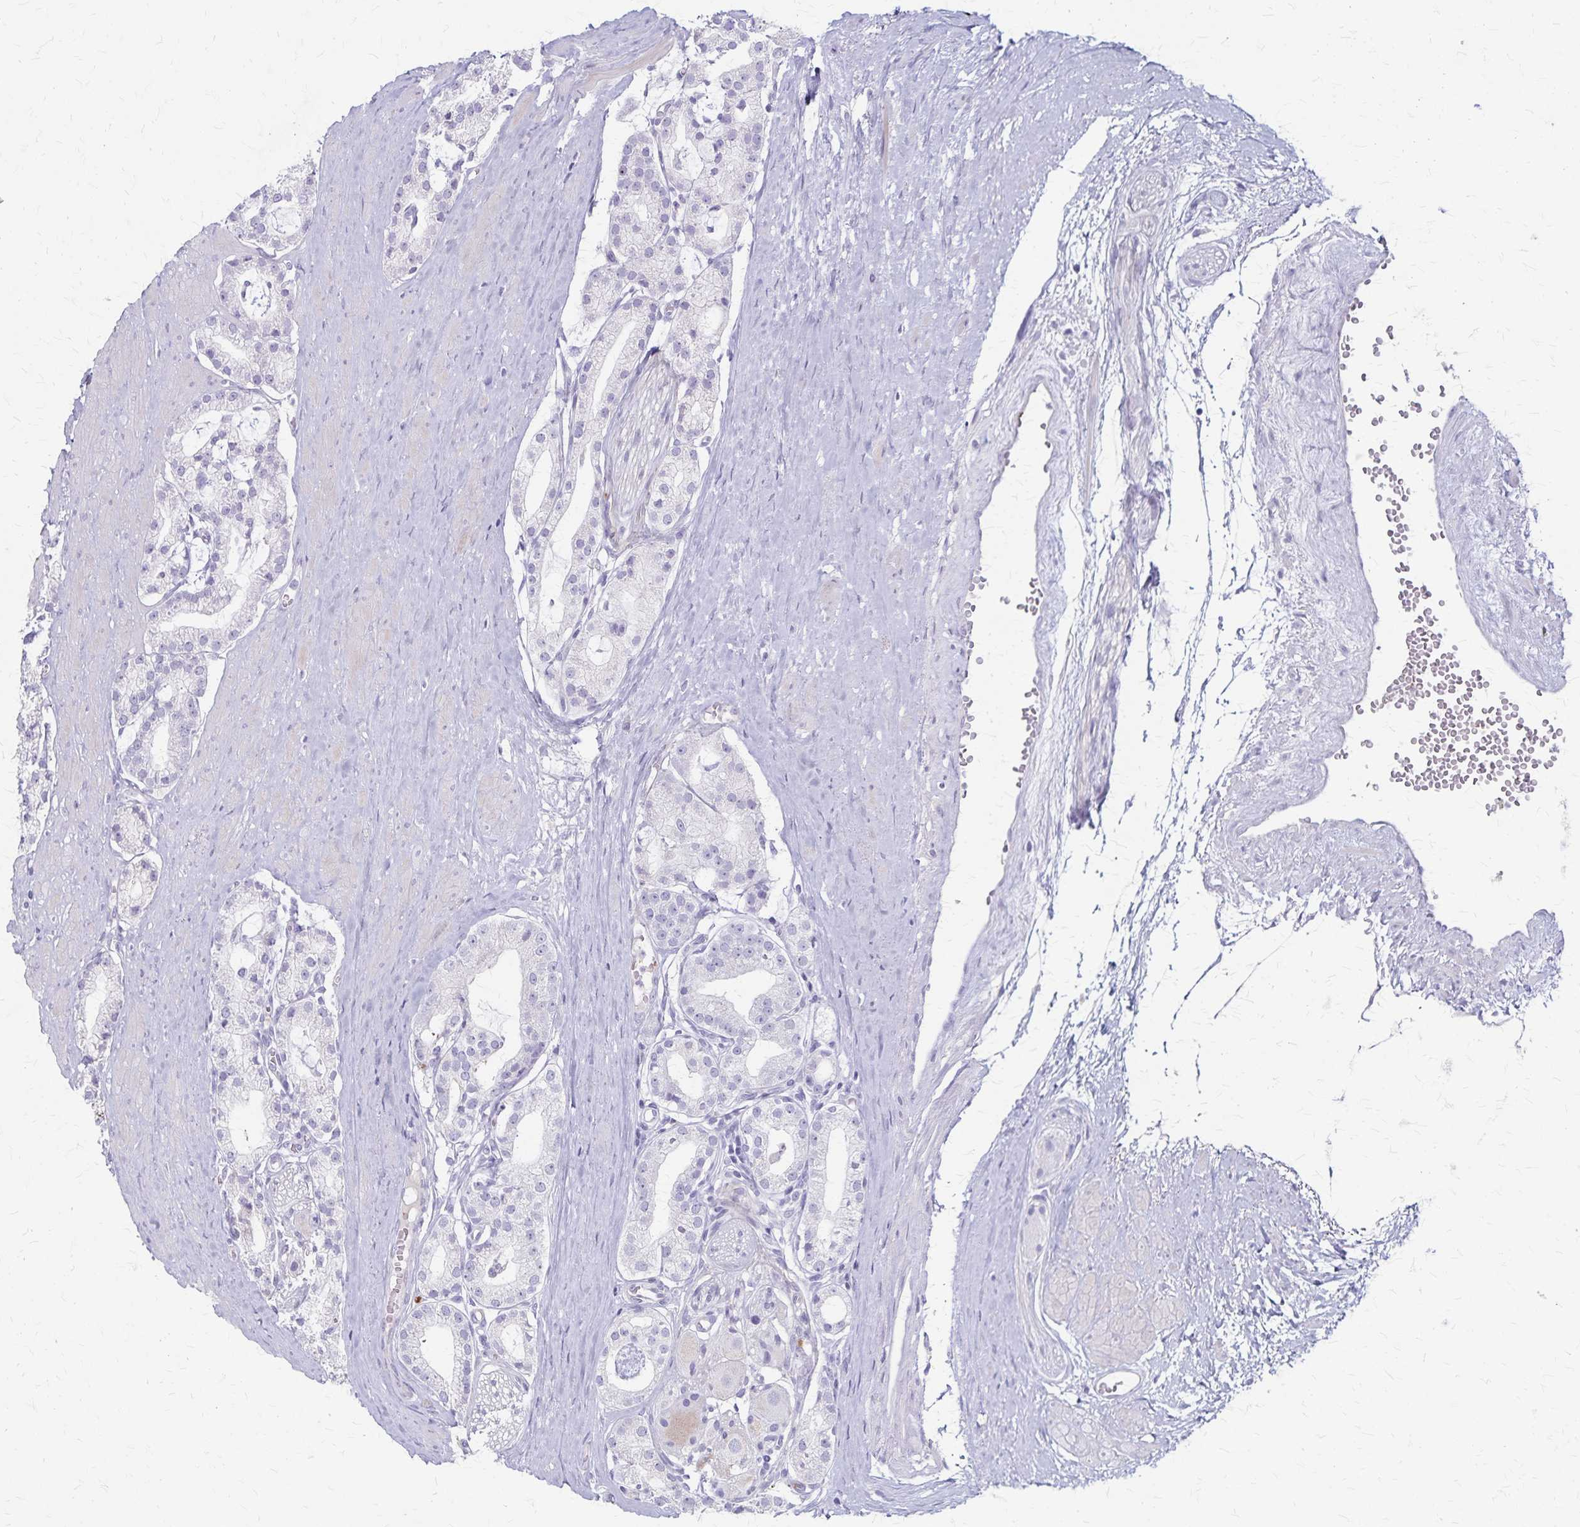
{"staining": {"intensity": "negative", "quantity": "none", "location": "none"}, "tissue": "prostate cancer", "cell_type": "Tumor cells", "image_type": "cancer", "snomed": [{"axis": "morphology", "description": "Adenocarcinoma, High grade"}, {"axis": "topography", "description": "Prostate"}], "caption": "Immunohistochemistry photomicrograph of neoplastic tissue: human prostate cancer (high-grade adenocarcinoma) stained with DAB (3,3'-diaminobenzidine) demonstrates no significant protein positivity in tumor cells. (DAB immunohistochemistry (IHC), high magnification).", "gene": "RASL10B", "patient": {"sex": "male", "age": 71}}